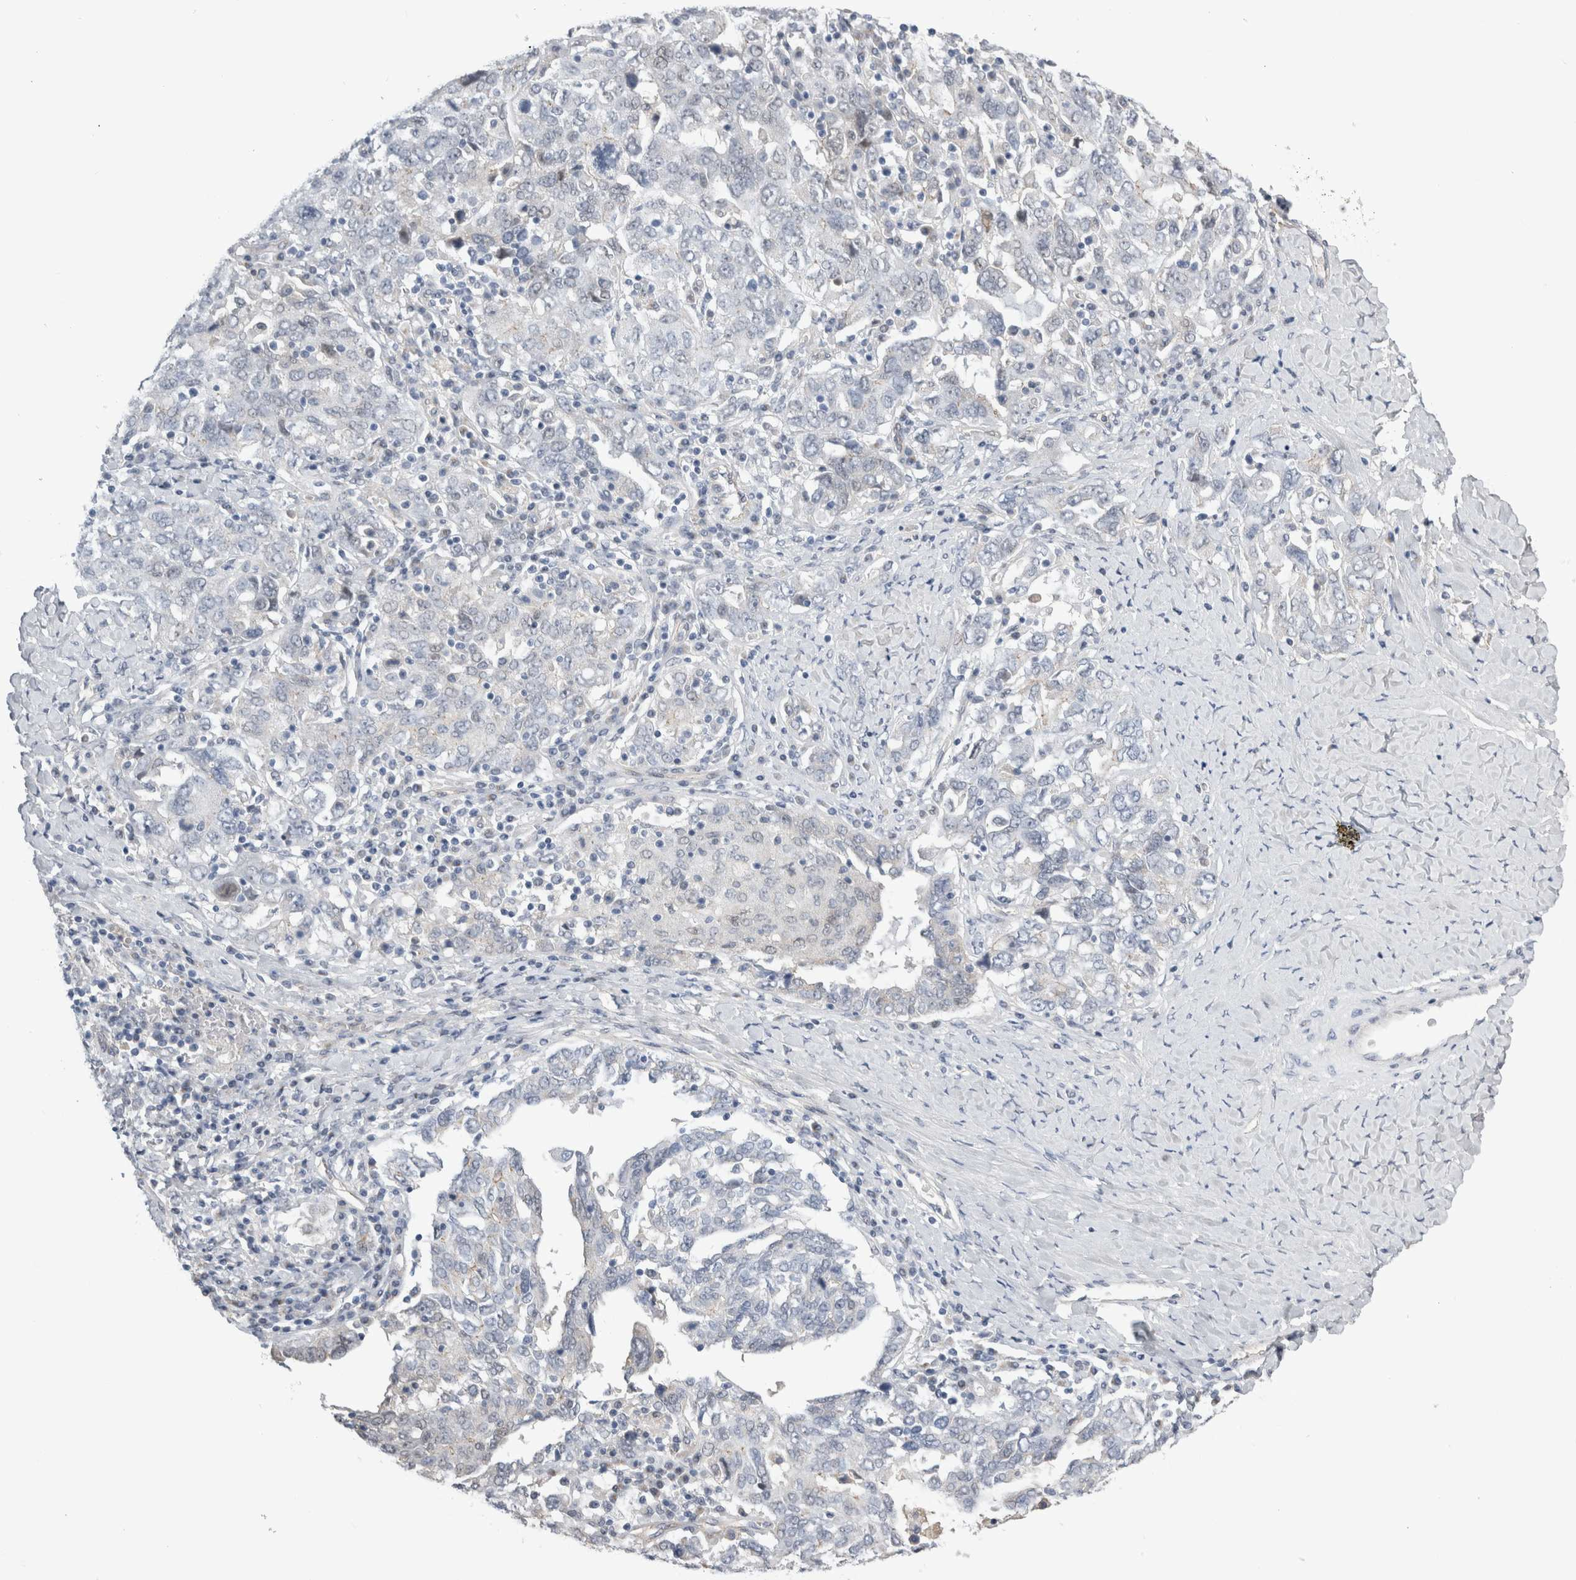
{"staining": {"intensity": "negative", "quantity": "none", "location": "none"}, "tissue": "ovarian cancer", "cell_type": "Tumor cells", "image_type": "cancer", "snomed": [{"axis": "morphology", "description": "Carcinoma, endometroid"}, {"axis": "topography", "description": "Ovary"}], "caption": "An image of ovarian cancer stained for a protein displays no brown staining in tumor cells.", "gene": "TAFA5", "patient": {"sex": "female", "age": 62}}